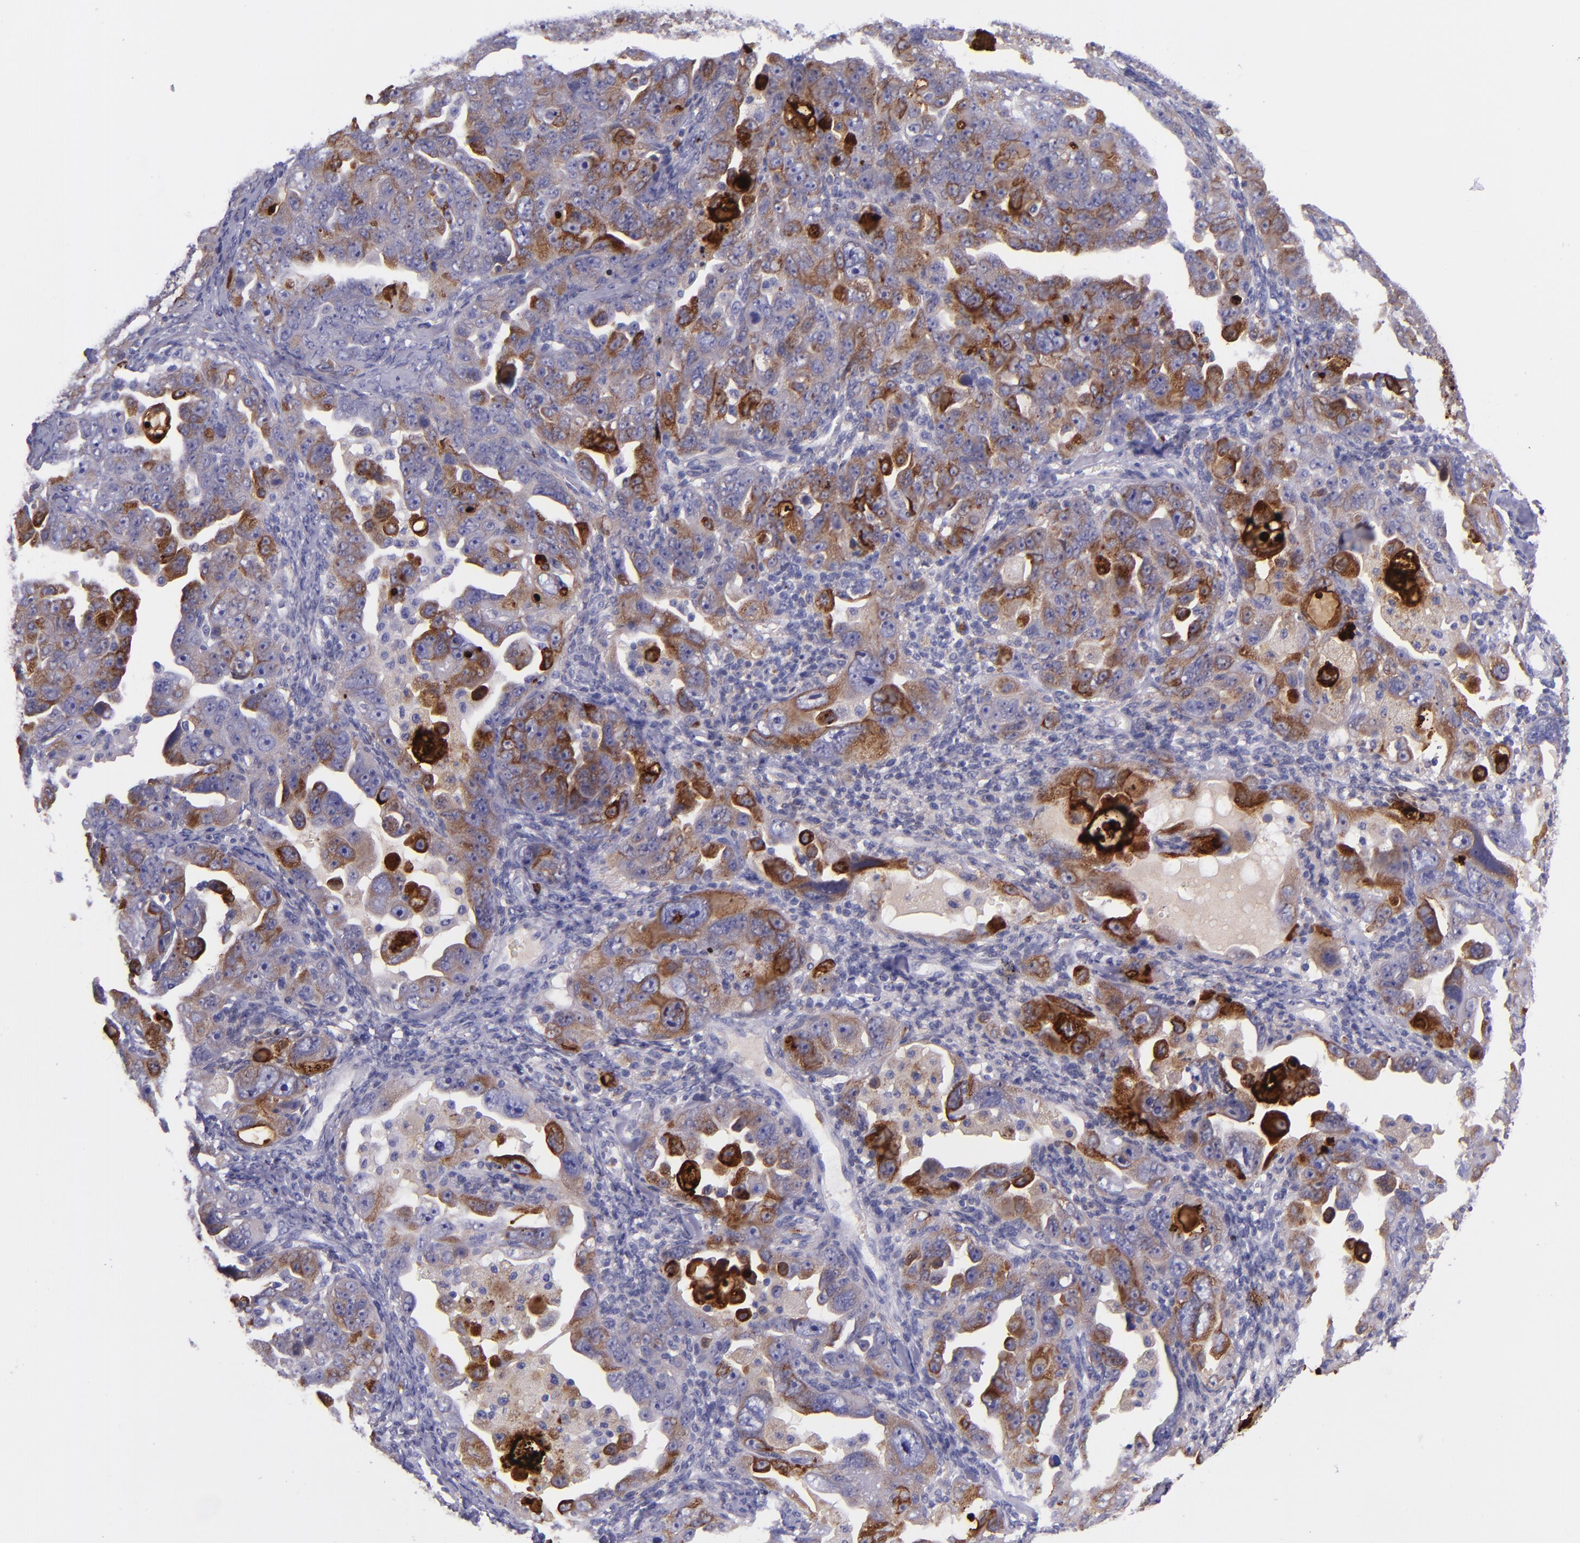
{"staining": {"intensity": "strong", "quantity": "<25%", "location": "cytoplasmic/membranous"}, "tissue": "ovarian cancer", "cell_type": "Tumor cells", "image_type": "cancer", "snomed": [{"axis": "morphology", "description": "Cystadenocarcinoma, serous, NOS"}, {"axis": "topography", "description": "Ovary"}], "caption": "Serous cystadenocarcinoma (ovarian) stained for a protein (brown) reveals strong cytoplasmic/membranous positive staining in approximately <25% of tumor cells.", "gene": "SLPI", "patient": {"sex": "female", "age": 66}}